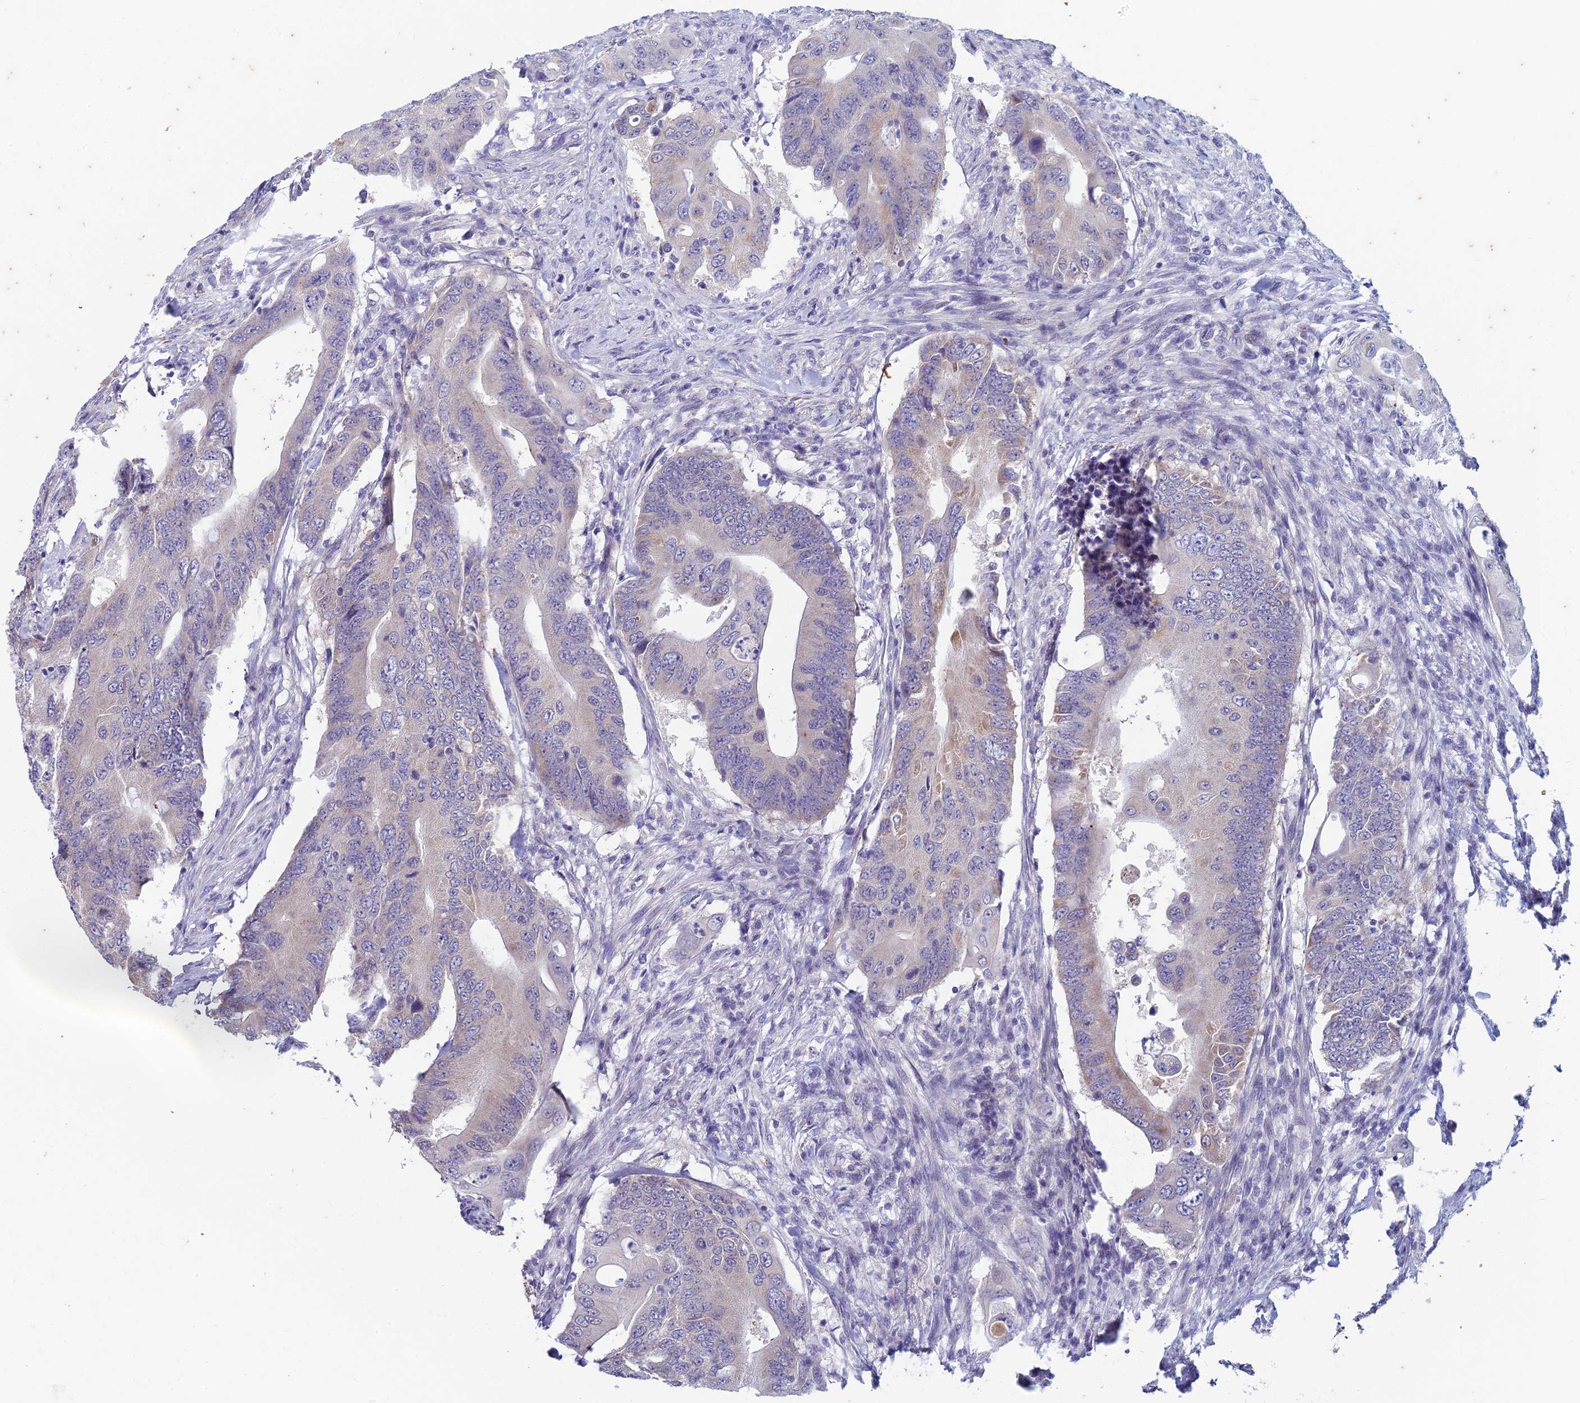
{"staining": {"intensity": "weak", "quantity": "<25%", "location": "cytoplasmic/membranous"}, "tissue": "colorectal cancer", "cell_type": "Tumor cells", "image_type": "cancer", "snomed": [{"axis": "morphology", "description": "Adenocarcinoma, NOS"}, {"axis": "topography", "description": "Colon"}], "caption": "DAB (3,3'-diaminobenzidine) immunohistochemical staining of human colorectal adenocarcinoma shows no significant positivity in tumor cells.", "gene": "EEF2KMT", "patient": {"sex": "male", "age": 71}}